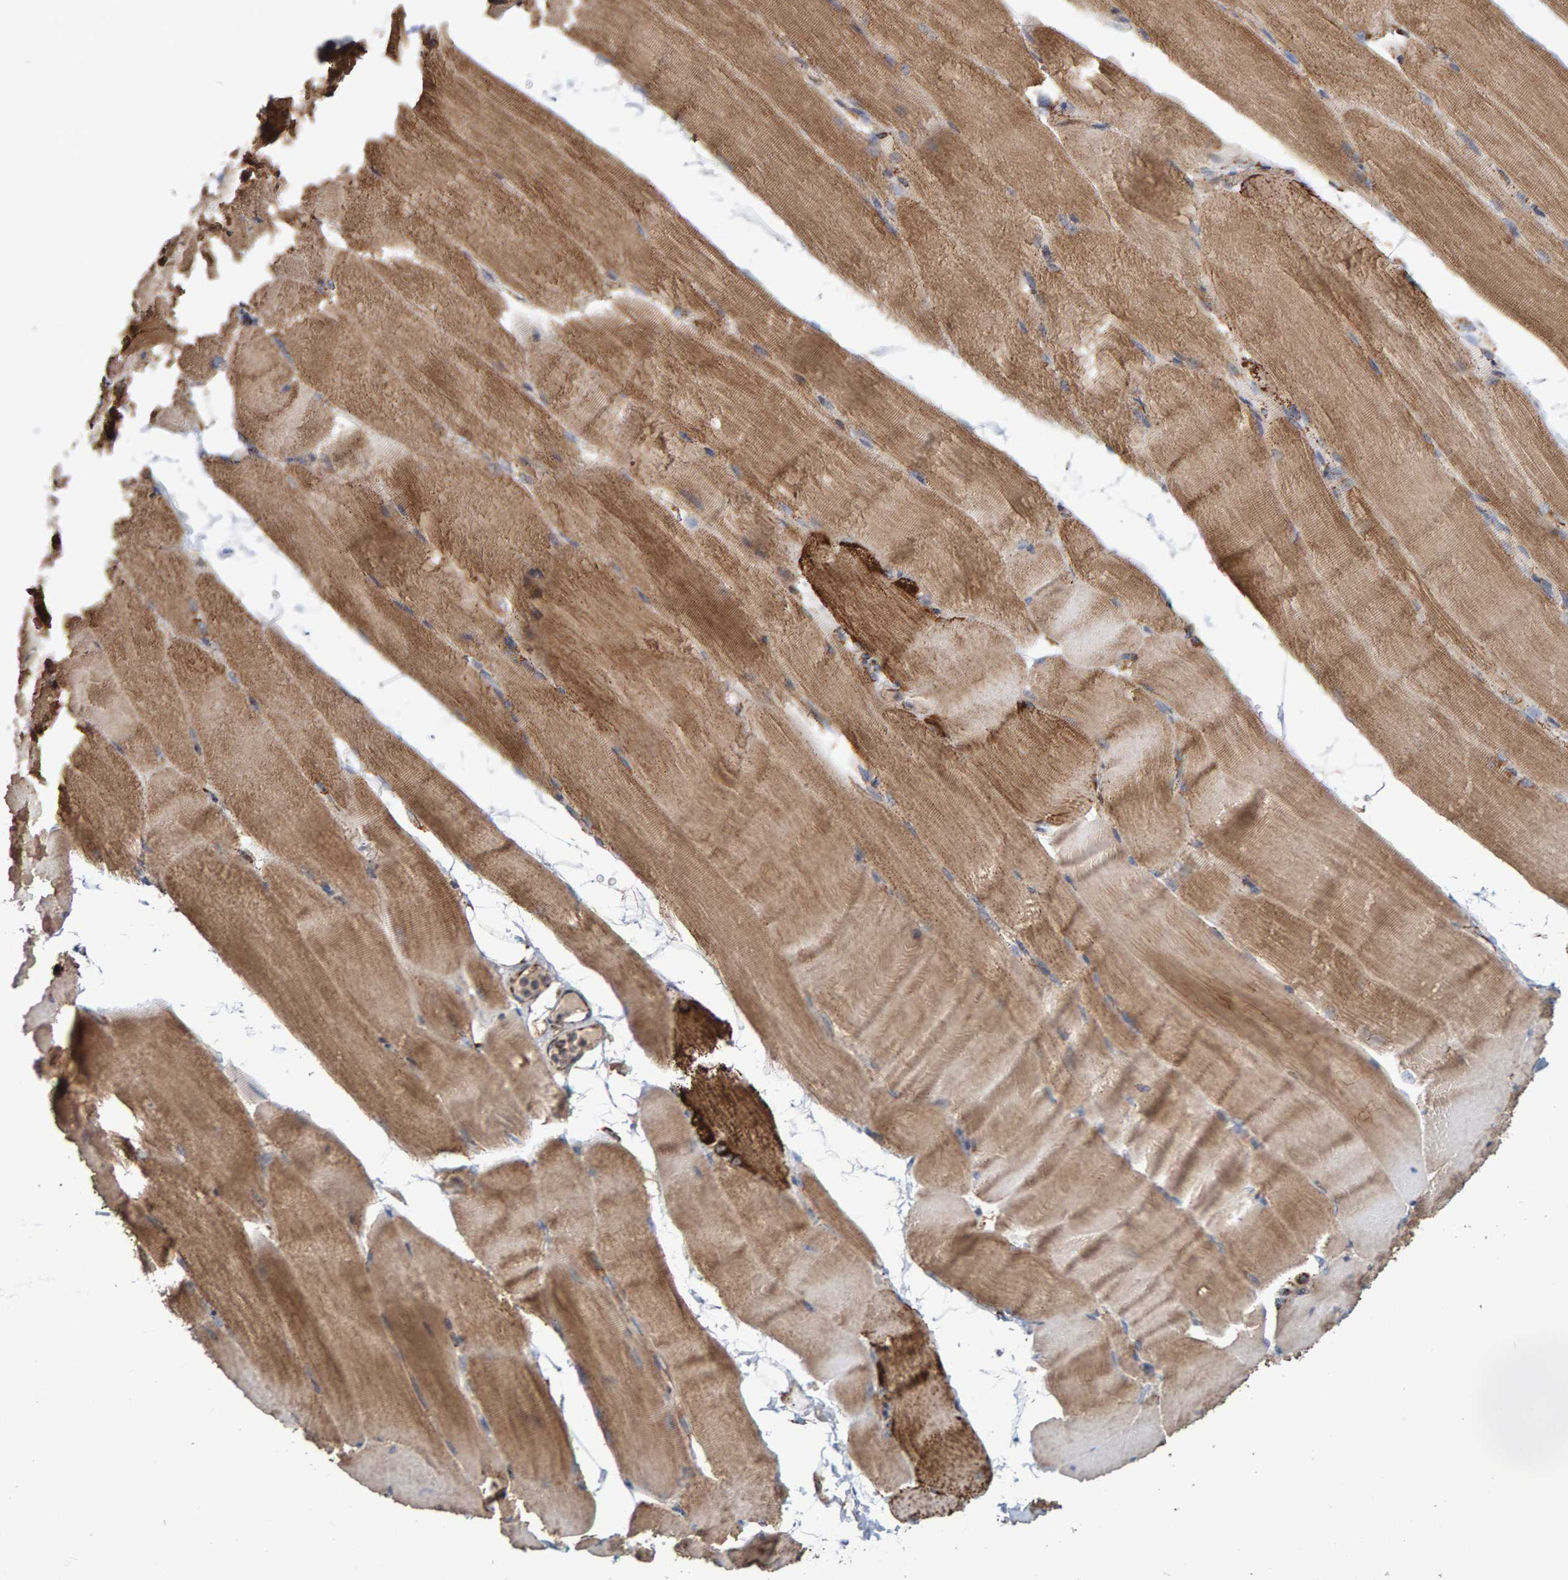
{"staining": {"intensity": "moderate", "quantity": ">75%", "location": "cytoplasmic/membranous"}, "tissue": "skeletal muscle", "cell_type": "Myocytes", "image_type": "normal", "snomed": [{"axis": "morphology", "description": "Normal tissue, NOS"}, {"axis": "topography", "description": "Skeletal muscle"}, {"axis": "topography", "description": "Parathyroid gland"}], "caption": "The histopathology image shows staining of unremarkable skeletal muscle, revealing moderate cytoplasmic/membranous protein positivity (brown color) within myocytes.", "gene": "MRPL45", "patient": {"sex": "female", "age": 37}}